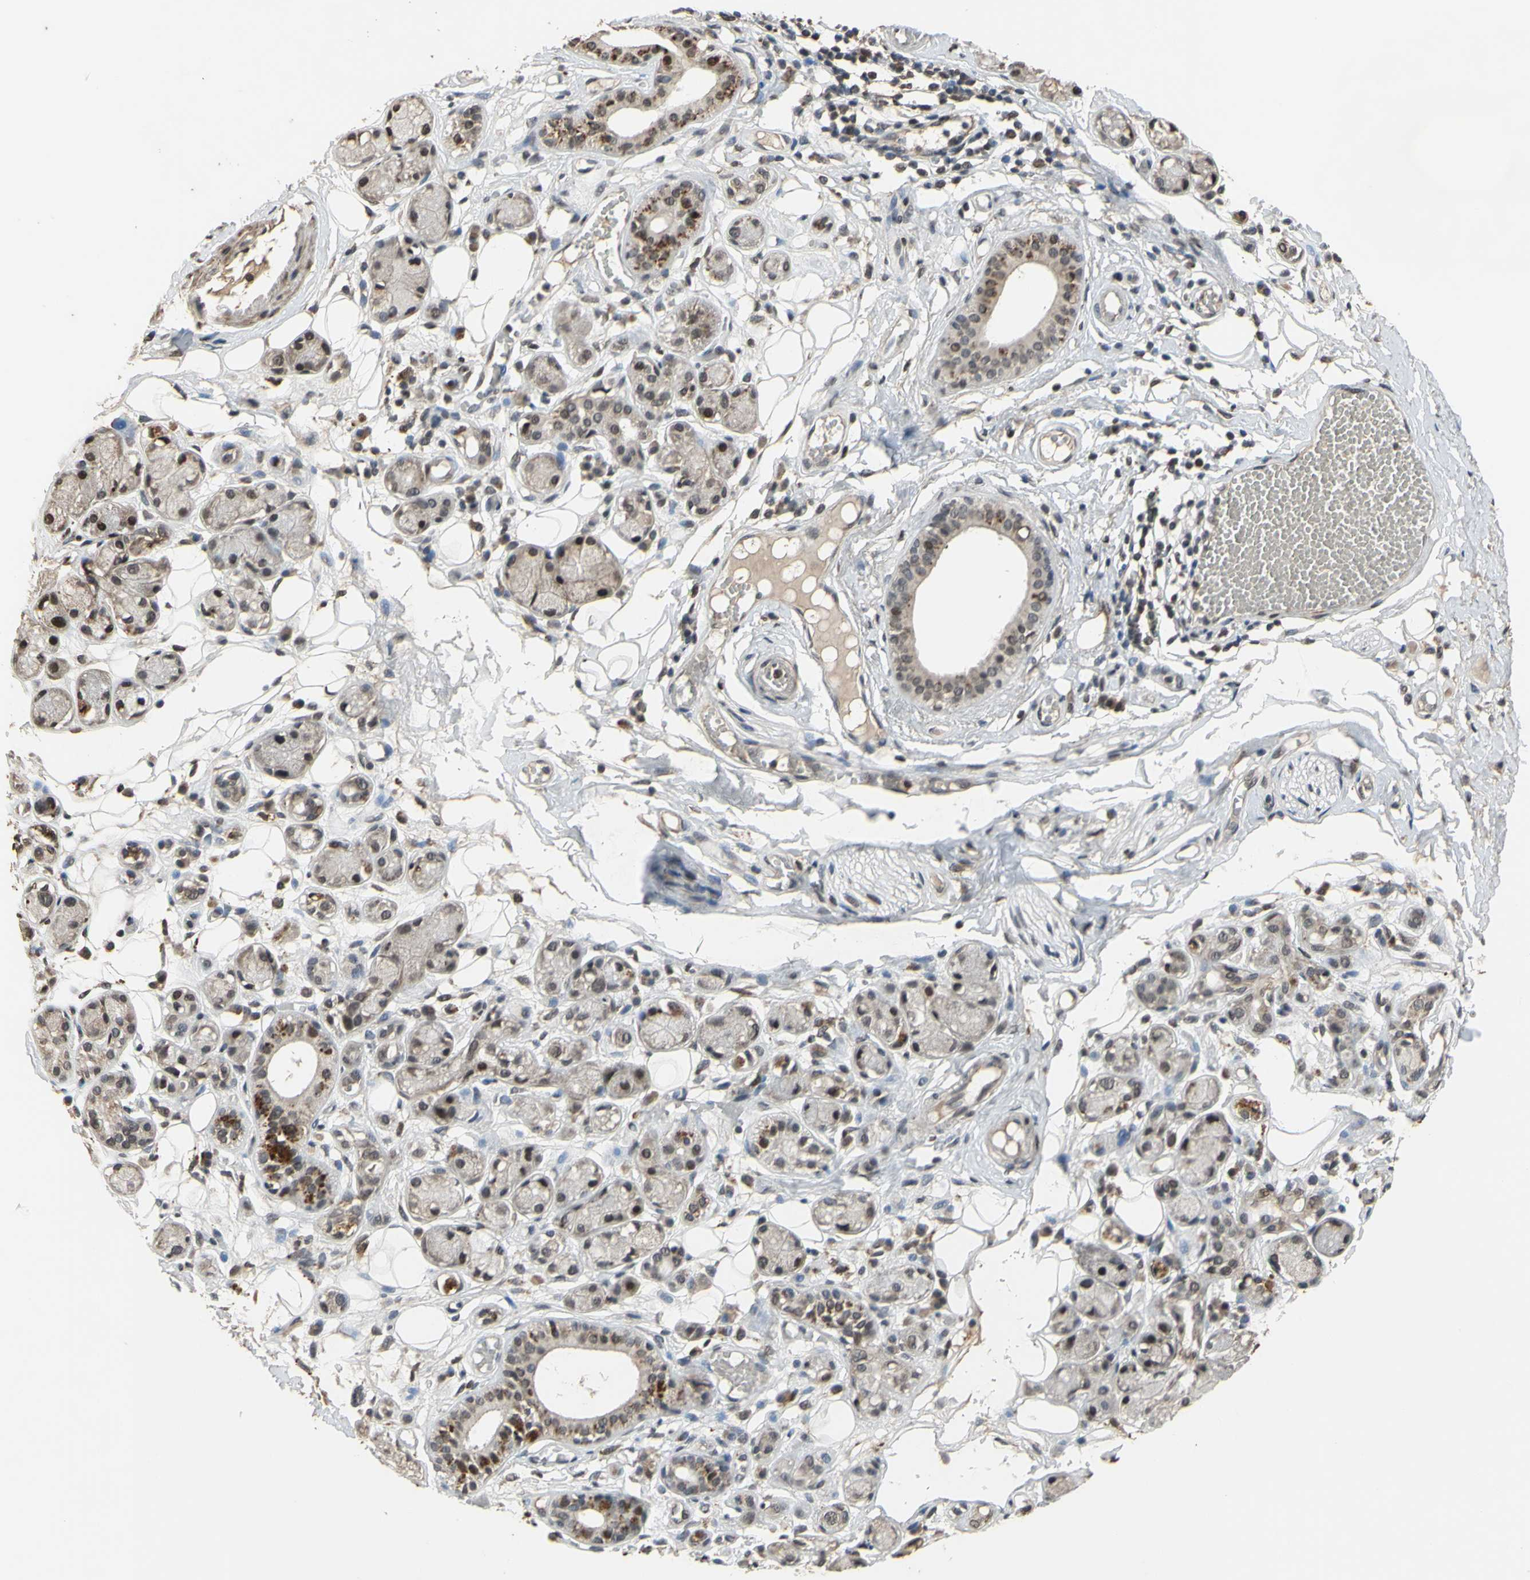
{"staining": {"intensity": "weak", "quantity": ">75%", "location": "cytoplasmic/membranous,nuclear"}, "tissue": "adipose tissue", "cell_type": "Adipocytes", "image_type": "normal", "snomed": [{"axis": "morphology", "description": "Normal tissue, NOS"}, {"axis": "morphology", "description": "Inflammation, NOS"}, {"axis": "topography", "description": "Vascular tissue"}, {"axis": "topography", "description": "Salivary gland"}], "caption": "Adipose tissue stained for a protein (brown) demonstrates weak cytoplasmic/membranous,nuclear positive positivity in approximately >75% of adipocytes.", "gene": "ZNF174", "patient": {"sex": "female", "age": 75}}